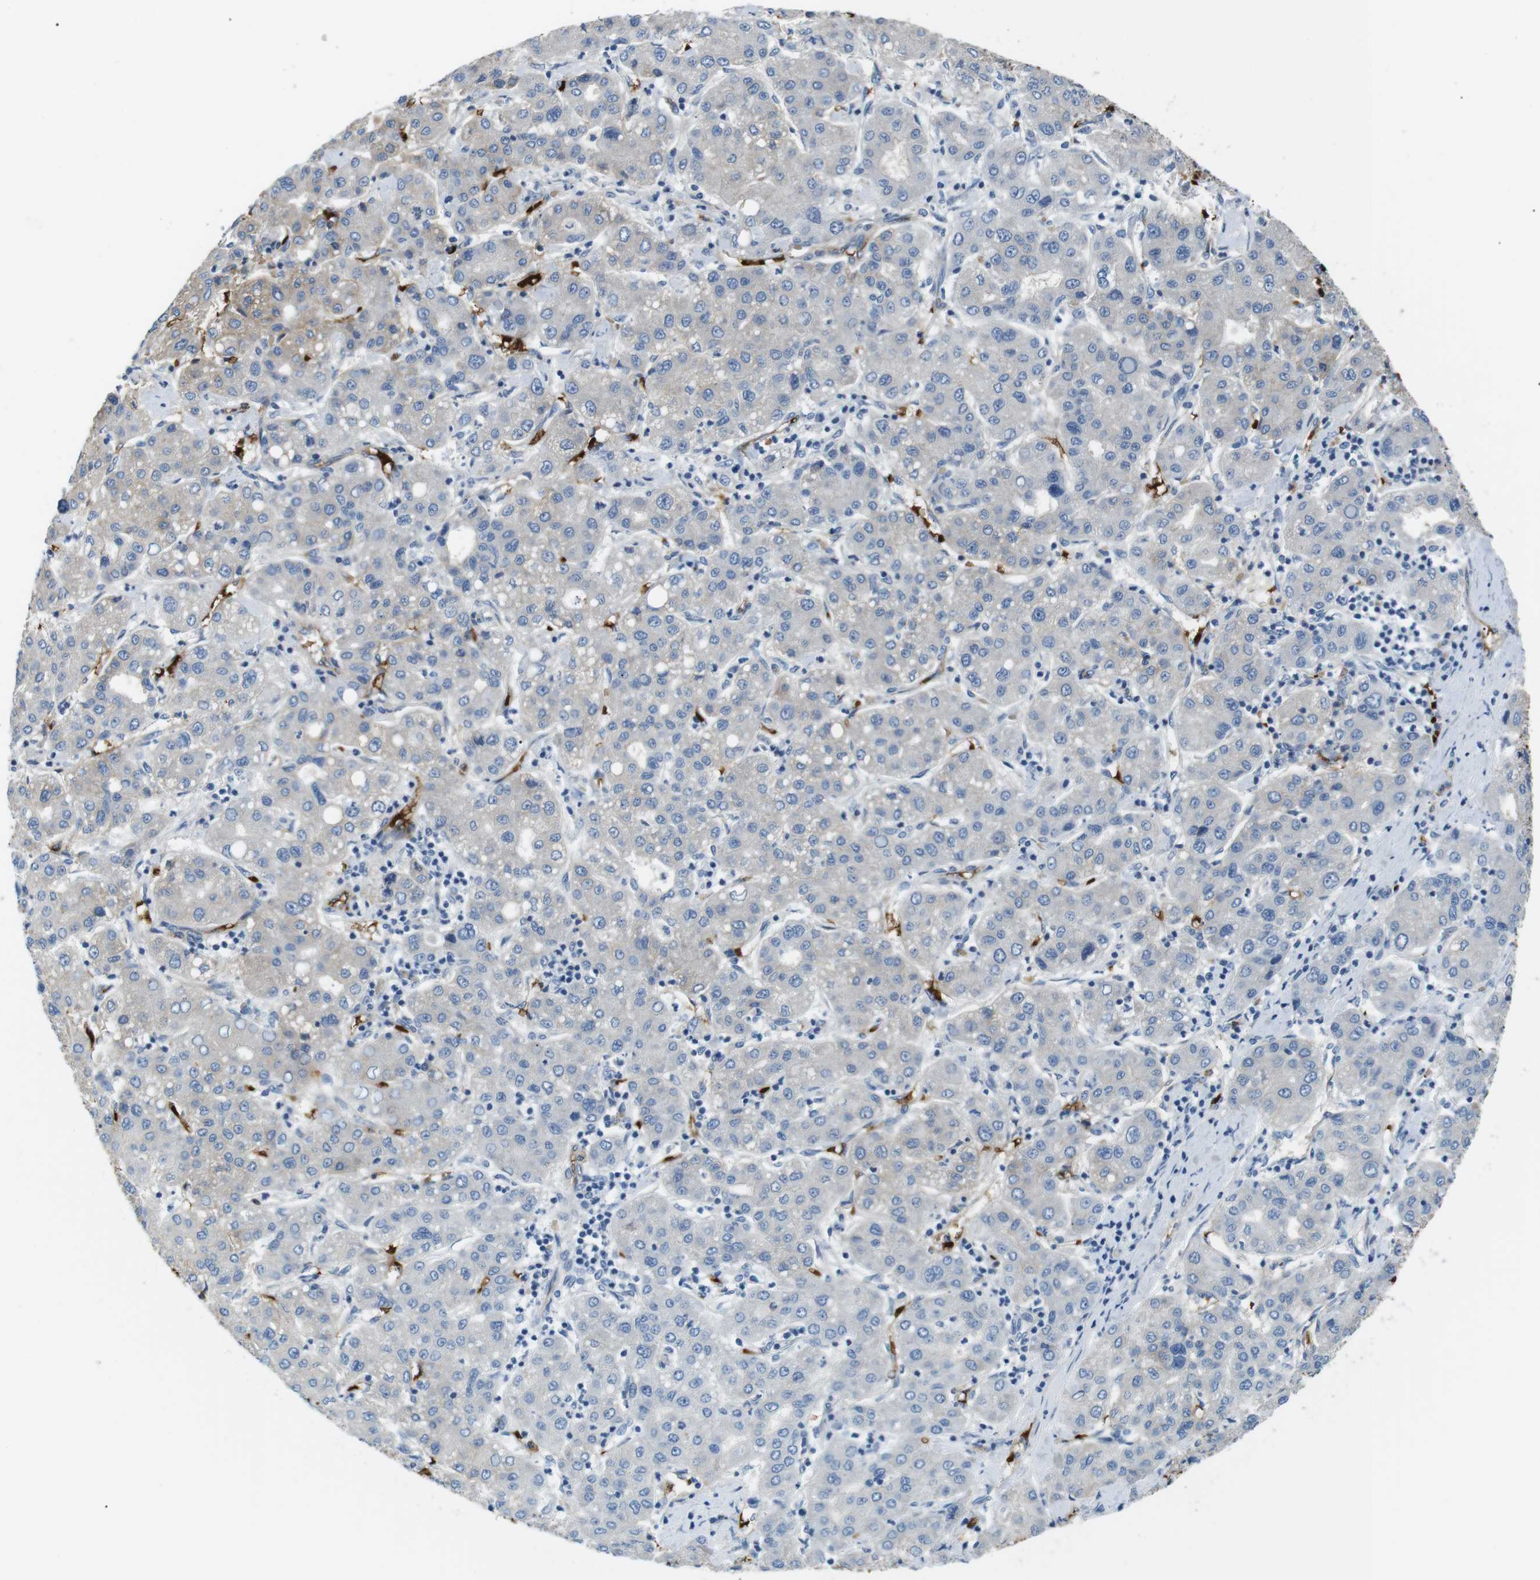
{"staining": {"intensity": "negative", "quantity": "none", "location": "none"}, "tissue": "liver cancer", "cell_type": "Tumor cells", "image_type": "cancer", "snomed": [{"axis": "morphology", "description": "Carcinoma, Hepatocellular, NOS"}, {"axis": "topography", "description": "Liver"}], "caption": "High power microscopy photomicrograph of an IHC photomicrograph of liver hepatocellular carcinoma, revealing no significant expression in tumor cells.", "gene": "ADCY10", "patient": {"sex": "male", "age": 65}}